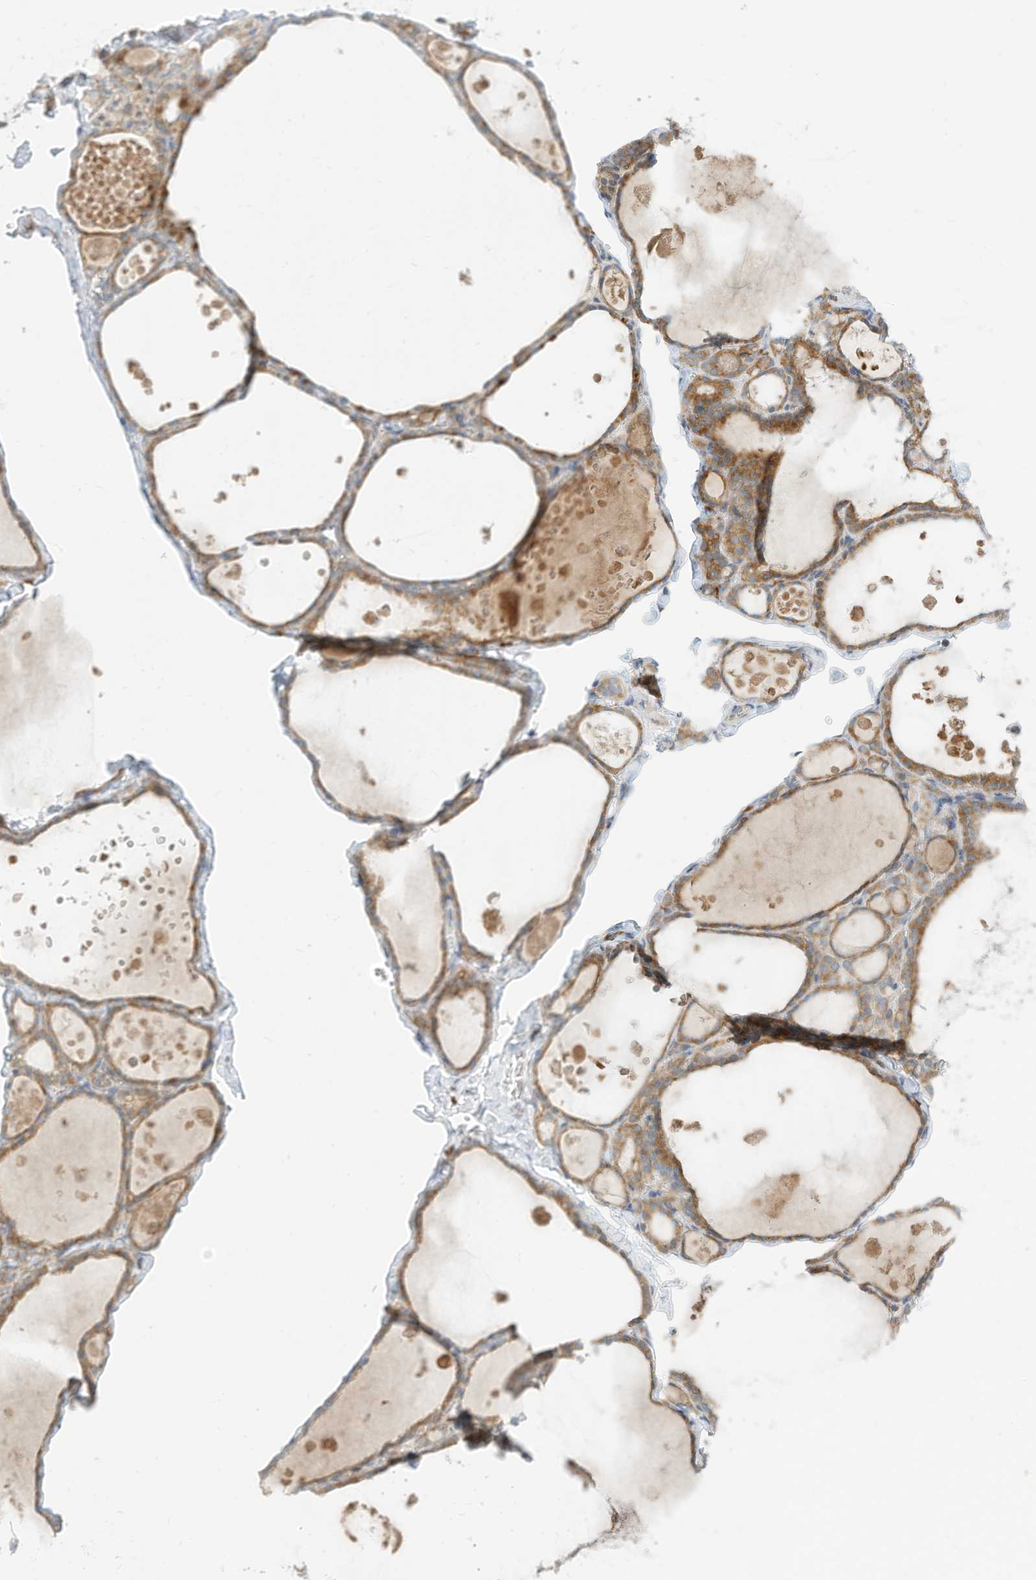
{"staining": {"intensity": "moderate", "quantity": ">75%", "location": "cytoplasmic/membranous"}, "tissue": "thyroid gland", "cell_type": "Glandular cells", "image_type": "normal", "snomed": [{"axis": "morphology", "description": "Normal tissue, NOS"}, {"axis": "topography", "description": "Thyroid gland"}], "caption": "Immunohistochemical staining of unremarkable thyroid gland exhibits medium levels of moderate cytoplasmic/membranous staining in about >75% of glandular cells.", "gene": "STT3A", "patient": {"sex": "male", "age": 56}}